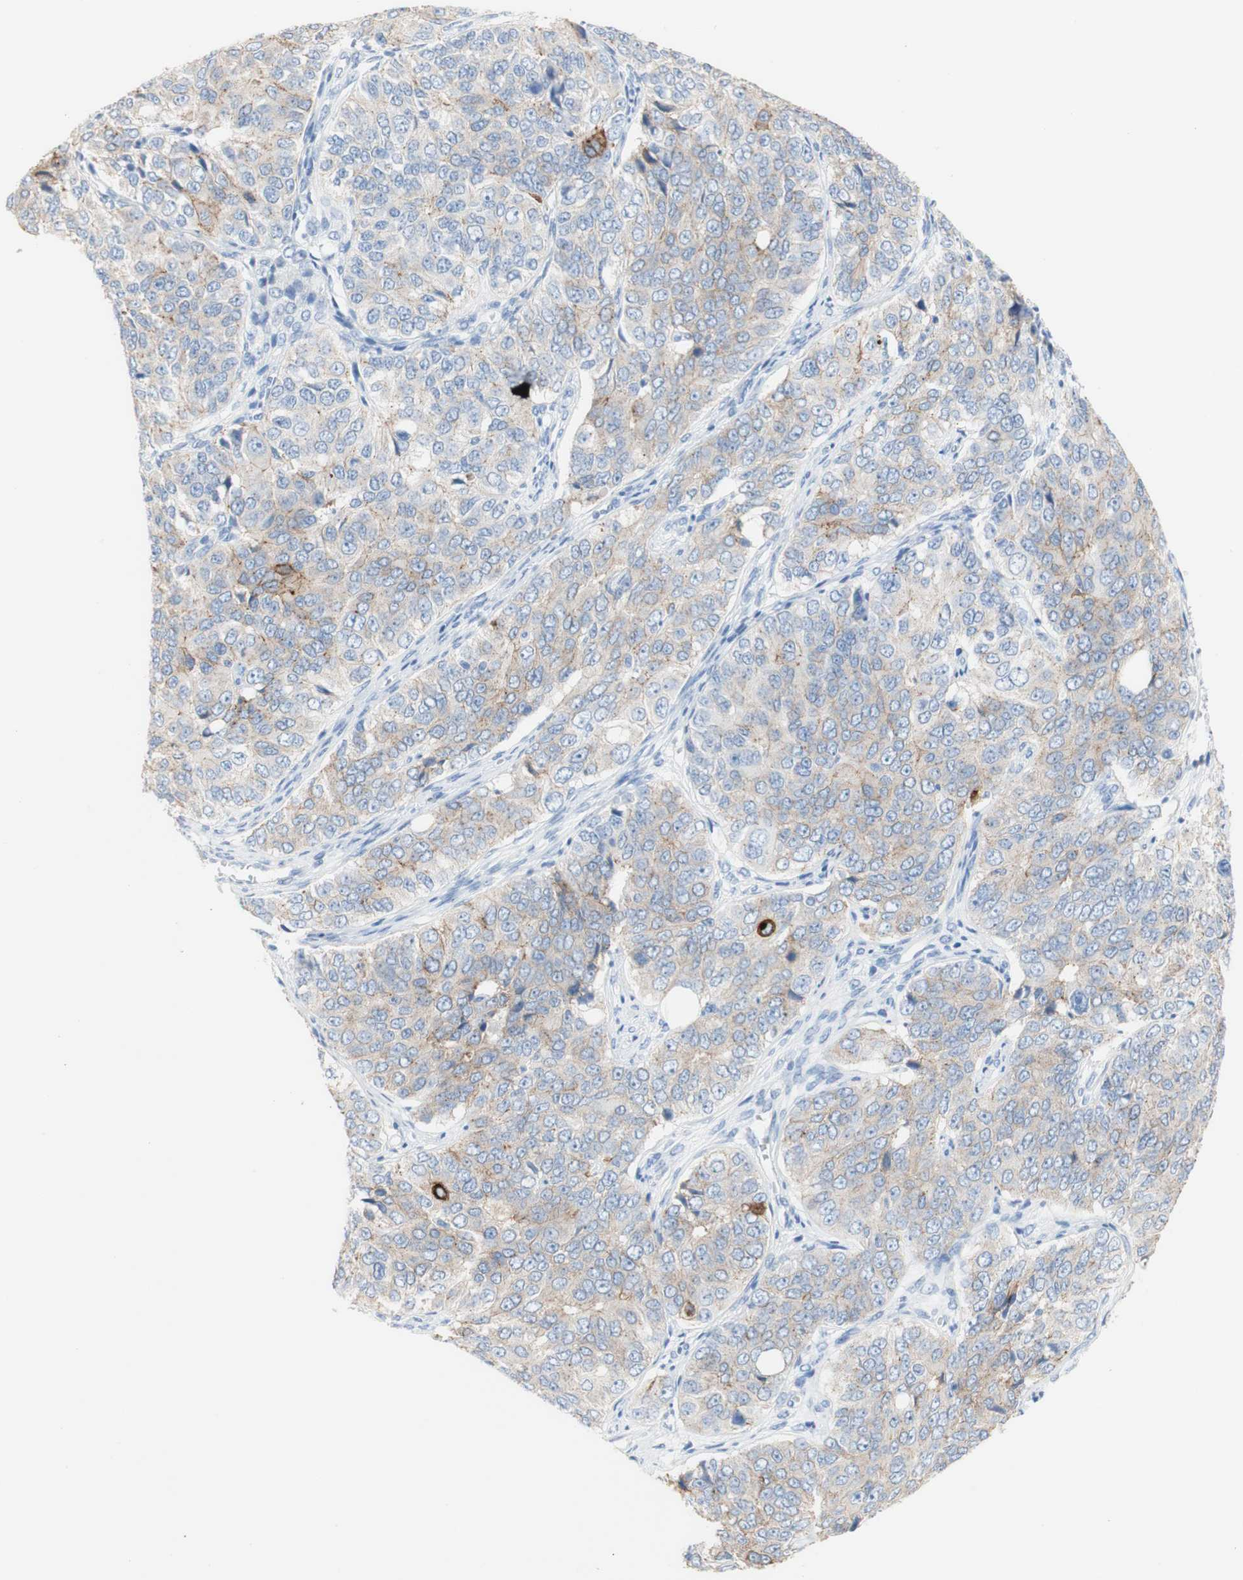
{"staining": {"intensity": "moderate", "quantity": "25%-75%", "location": "cytoplasmic/membranous"}, "tissue": "ovarian cancer", "cell_type": "Tumor cells", "image_type": "cancer", "snomed": [{"axis": "morphology", "description": "Carcinoma, endometroid"}, {"axis": "topography", "description": "Ovary"}], "caption": "Immunohistochemistry (IHC) (DAB (3,3'-diaminobenzidine)) staining of ovarian cancer (endometroid carcinoma) exhibits moderate cytoplasmic/membranous protein staining in approximately 25%-75% of tumor cells.", "gene": "DSC2", "patient": {"sex": "female", "age": 51}}